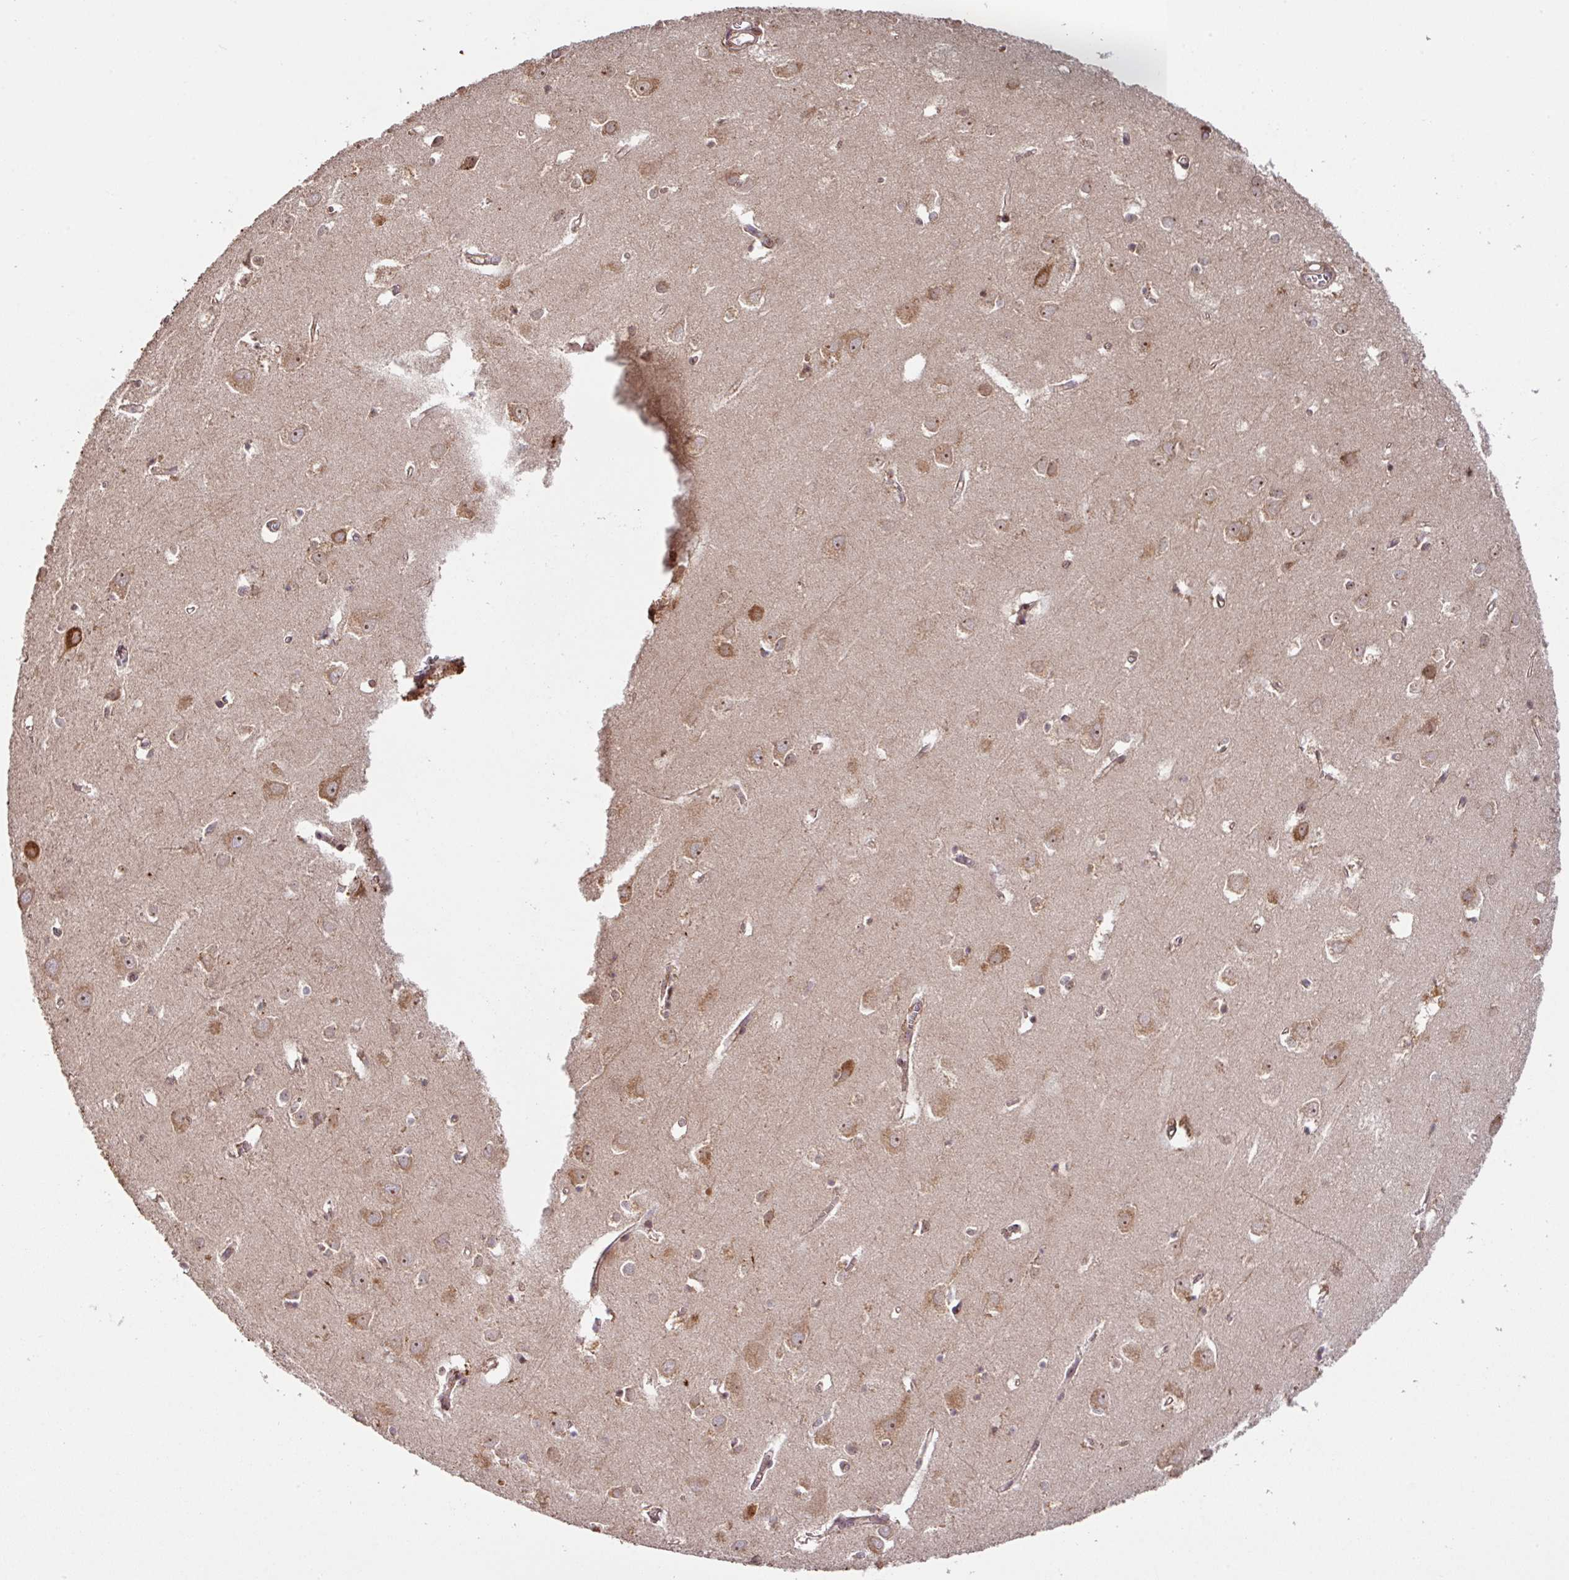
{"staining": {"intensity": "moderate", "quantity": ">75%", "location": "cytoplasmic/membranous"}, "tissue": "cerebral cortex", "cell_type": "Endothelial cells", "image_type": "normal", "snomed": [{"axis": "morphology", "description": "Normal tissue, NOS"}, {"axis": "topography", "description": "Cerebral cortex"}], "caption": "A medium amount of moderate cytoplasmic/membranous positivity is present in about >75% of endothelial cells in unremarkable cerebral cortex. (DAB (3,3'-diaminobenzidine) IHC, brown staining for protein, blue staining for nuclei).", "gene": "MRRF", "patient": {"sex": "male", "age": 70}}